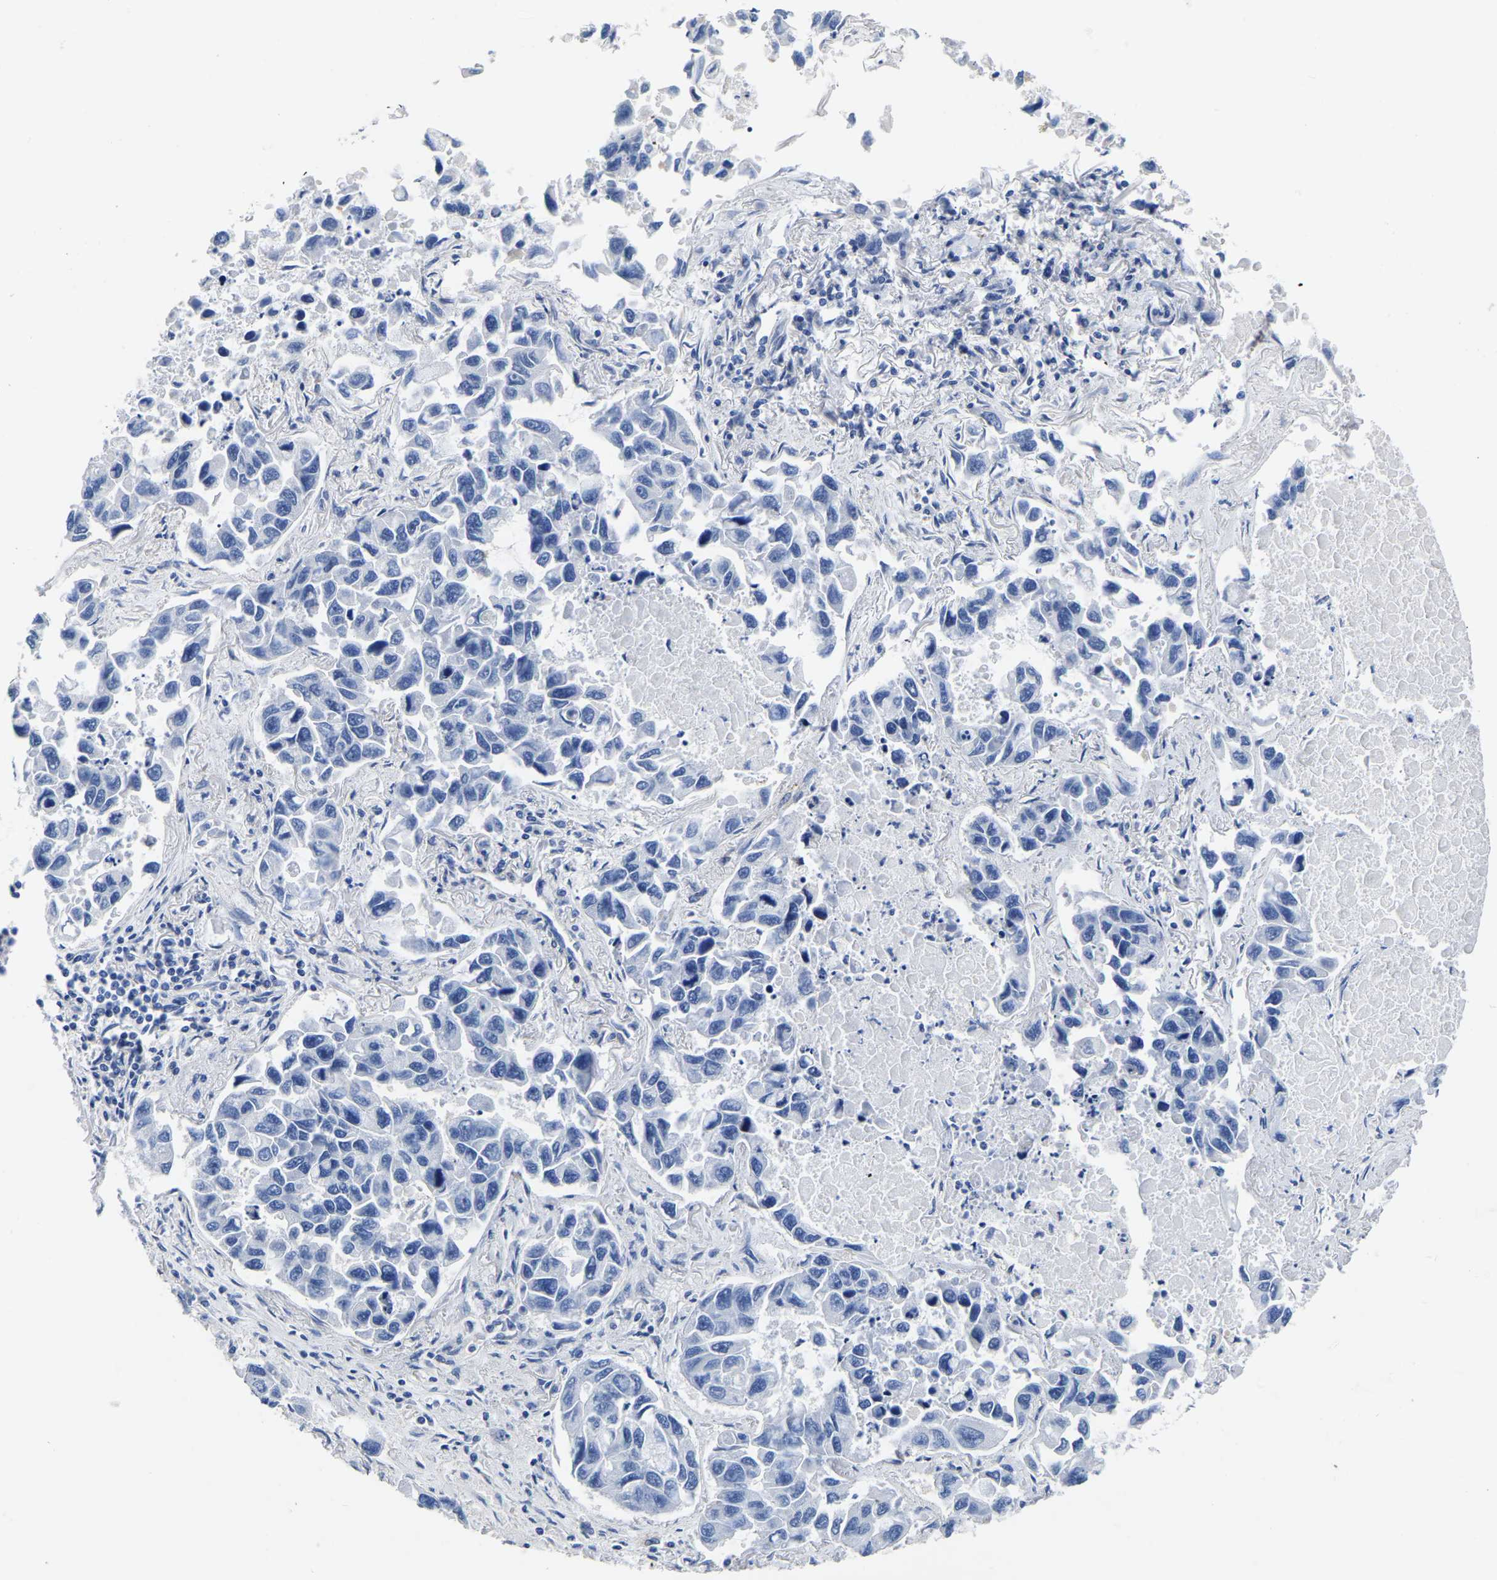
{"staining": {"intensity": "negative", "quantity": "none", "location": "none"}, "tissue": "lung cancer", "cell_type": "Tumor cells", "image_type": "cancer", "snomed": [{"axis": "morphology", "description": "Adenocarcinoma, NOS"}, {"axis": "topography", "description": "Lung"}], "caption": "IHC image of human adenocarcinoma (lung) stained for a protein (brown), which displays no positivity in tumor cells.", "gene": "SLC45A3", "patient": {"sex": "male", "age": 64}}